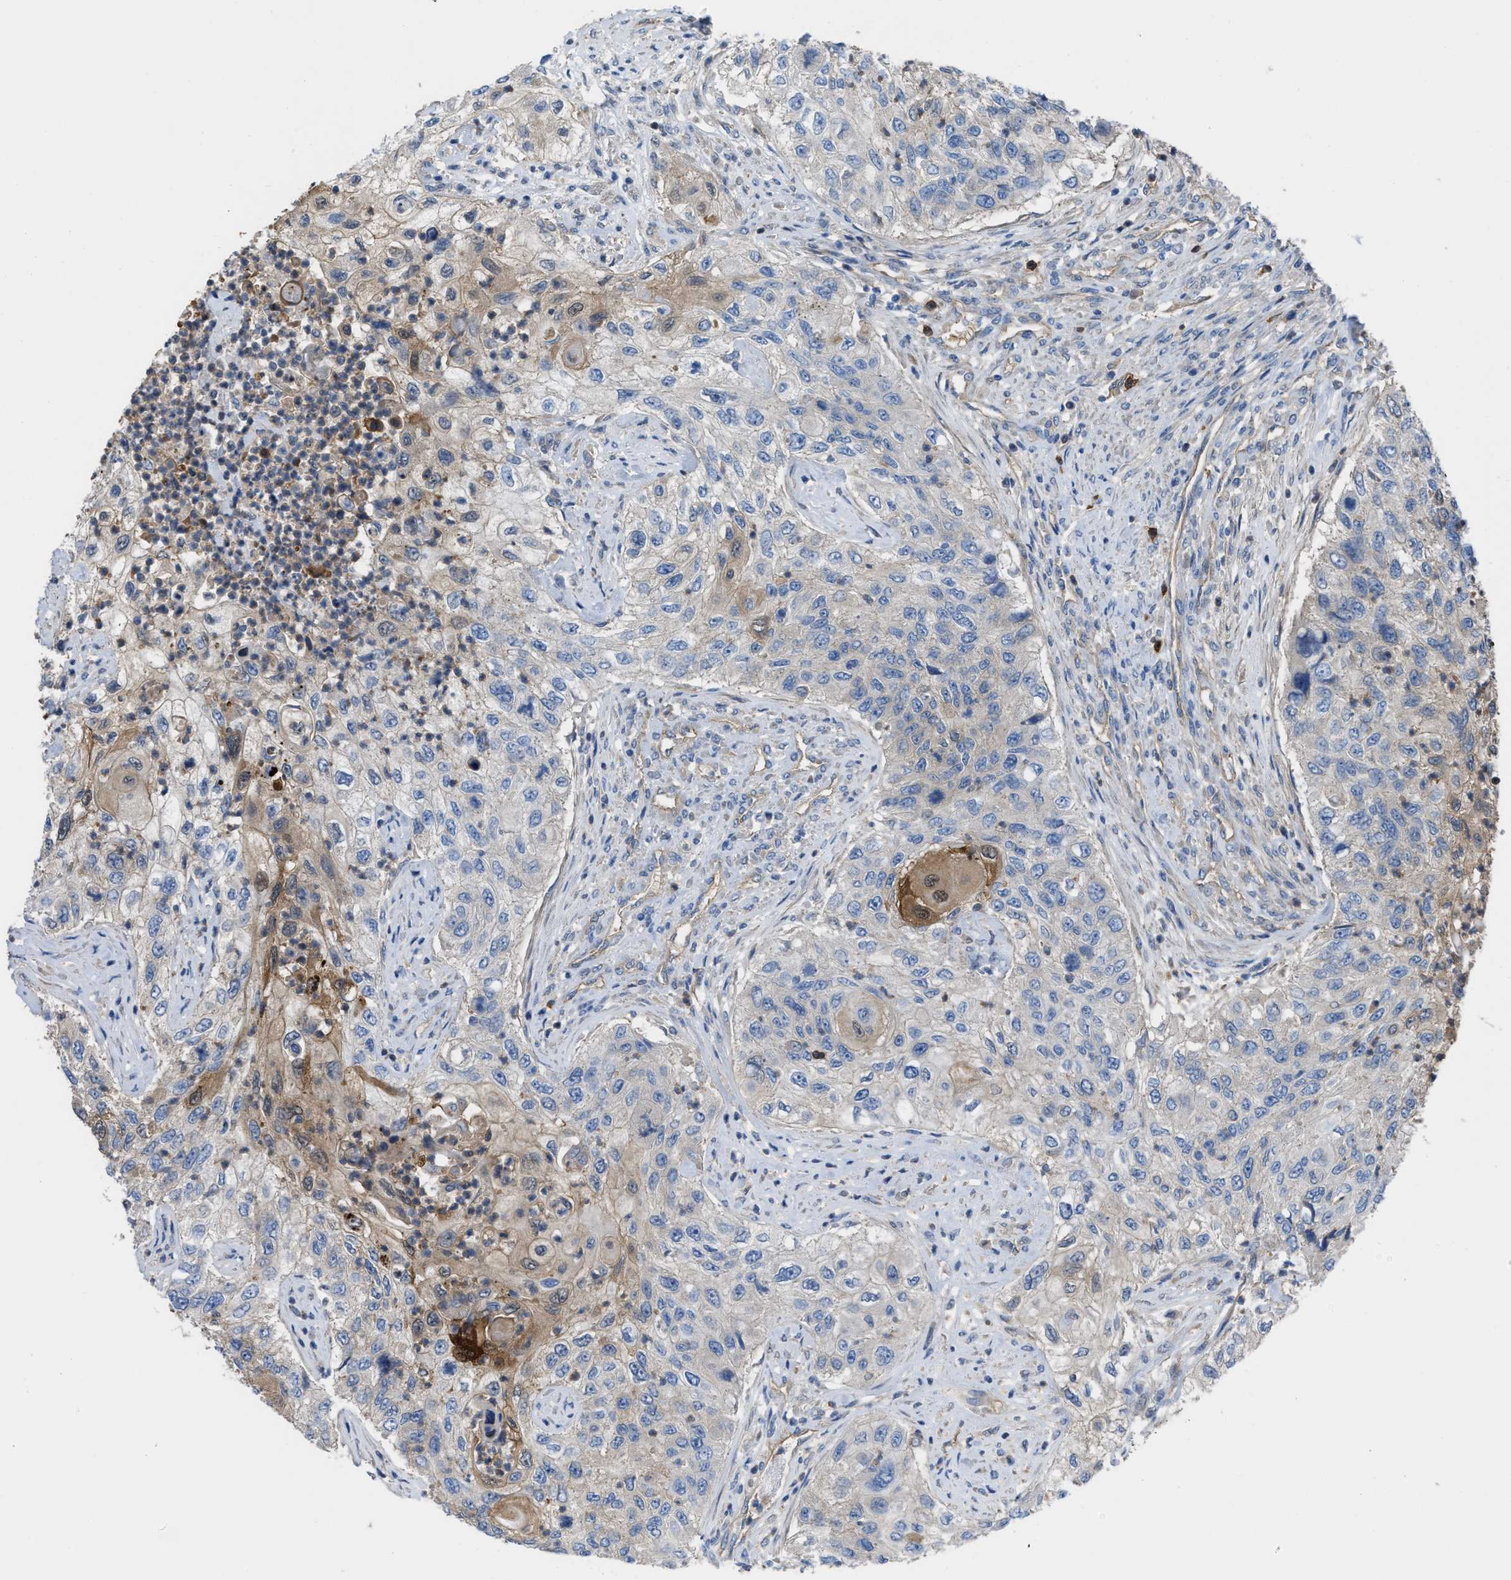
{"staining": {"intensity": "moderate", "quantity": "<25%", "location": "cytoplasmic/membranous,nuclear"}, "tissue": "urothelial cancer", "cell_type": "Tumor cells", "image_type": "cancer", "snomed": [{"axis": "morphology", "description": "Urothelial carcinoma, High grade"}, {"axis": "topography", "description": "Urinary bladder"}], "caption": "A brown stain highlights moderate cytoplasmic/membranous and nuclear expression of a protein in high-grade urothelial carcinoma tumor cells. (brown staining indicates protein expression, while blue staining denotes nuclei).", "gene": "TRIOBP", "patient": {"sex": "female", "age": 60}}